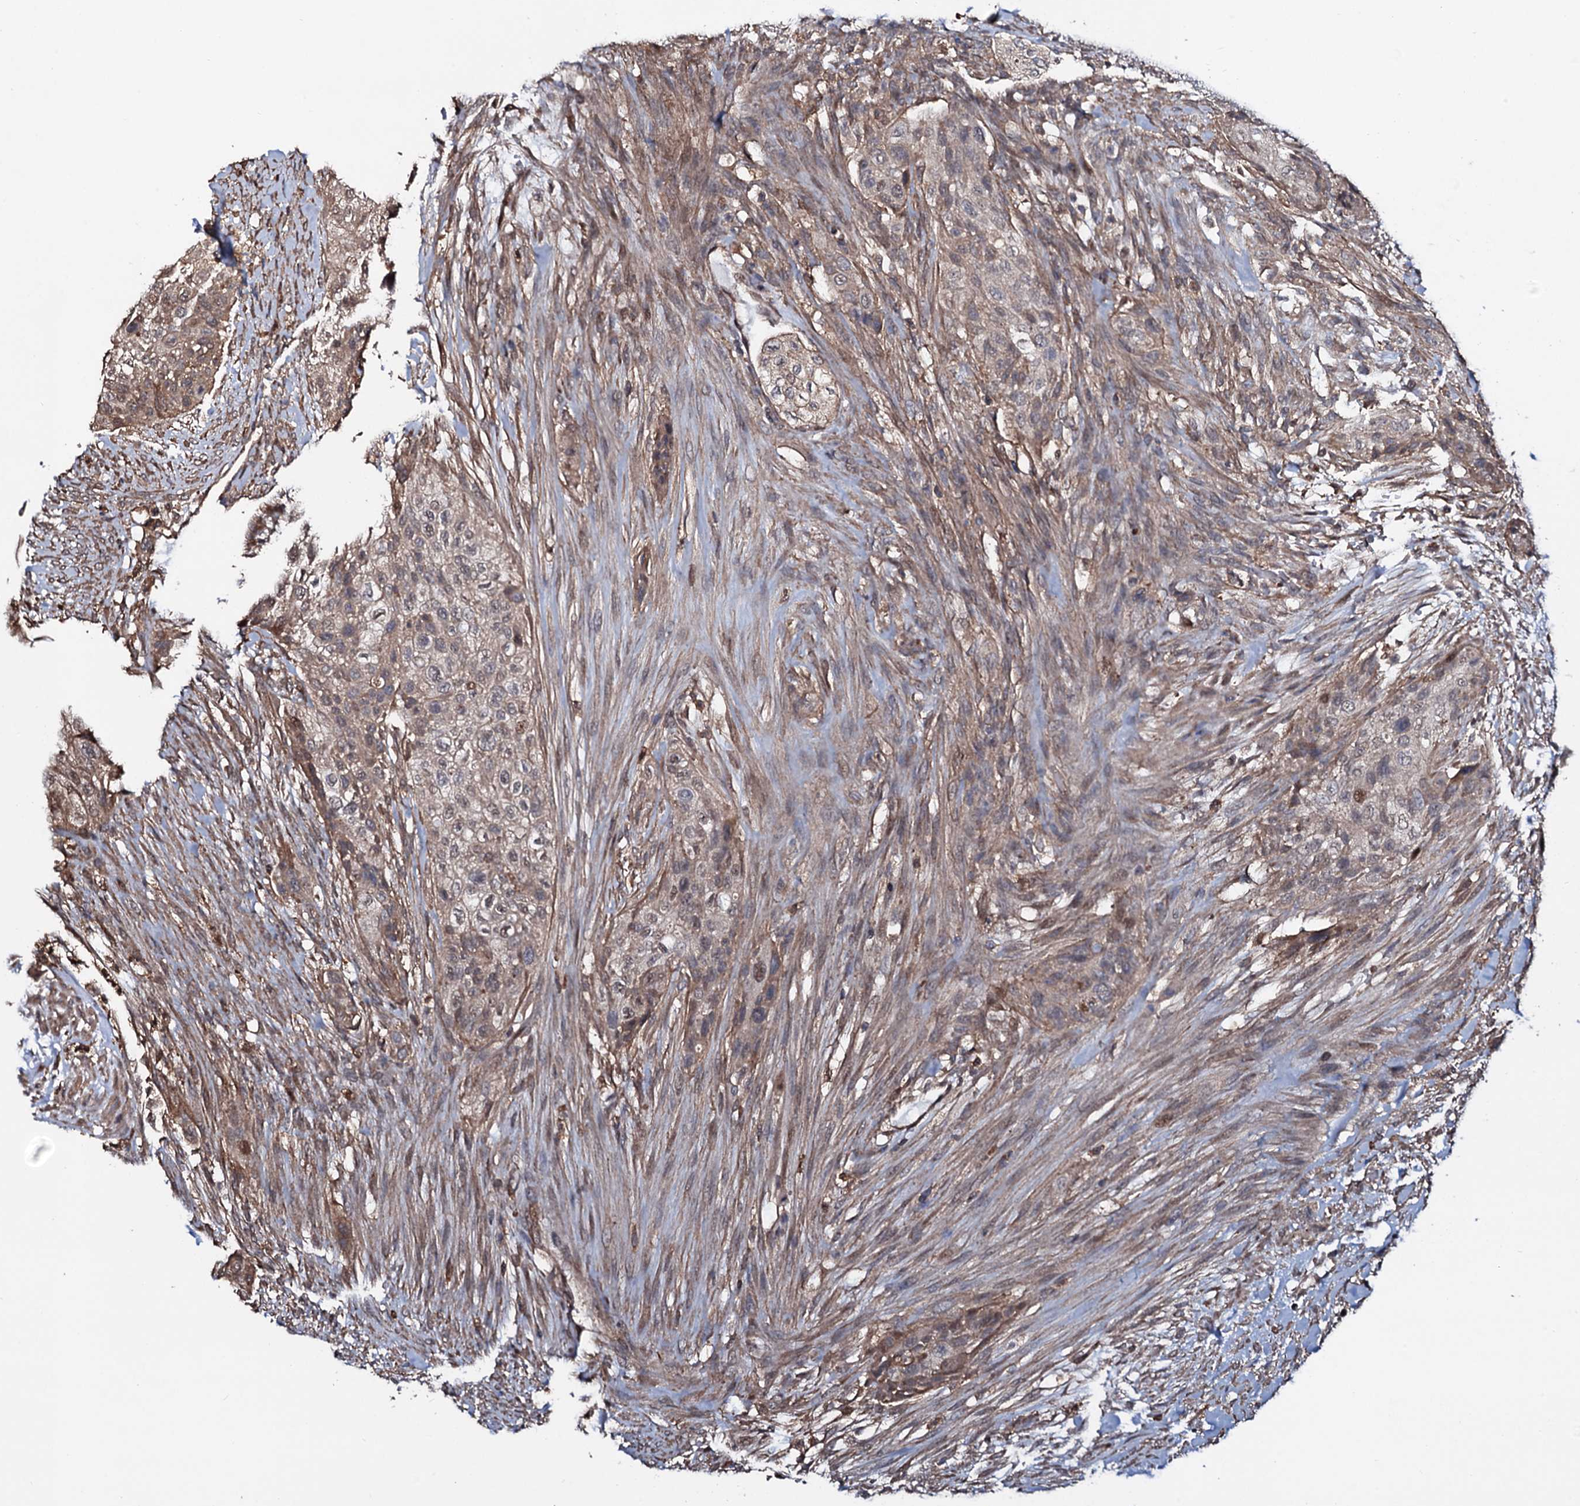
{"staining": {"intensity": "weak", "quantity": "25%-75%", "location": "cytoplasmic/membranous"}, "tissue": "urothelial cancer", "cell_type": "Tumor cells", "image_type": "cancer", "snomed": [{"axis": "morphology", "description": "Urothelial carcinoma, High grade"}, {"axis": "topography", "description": "Urinary bladder"}], "caption": "Protein analysis of urothelial carcinoma (high-grade) tissue reveals weak cytoplasmic/membranous positivity in approximately 25%-75% of tumor cells.", "gene": "COG6", "patient": {"sex": "male", "age": 35}}